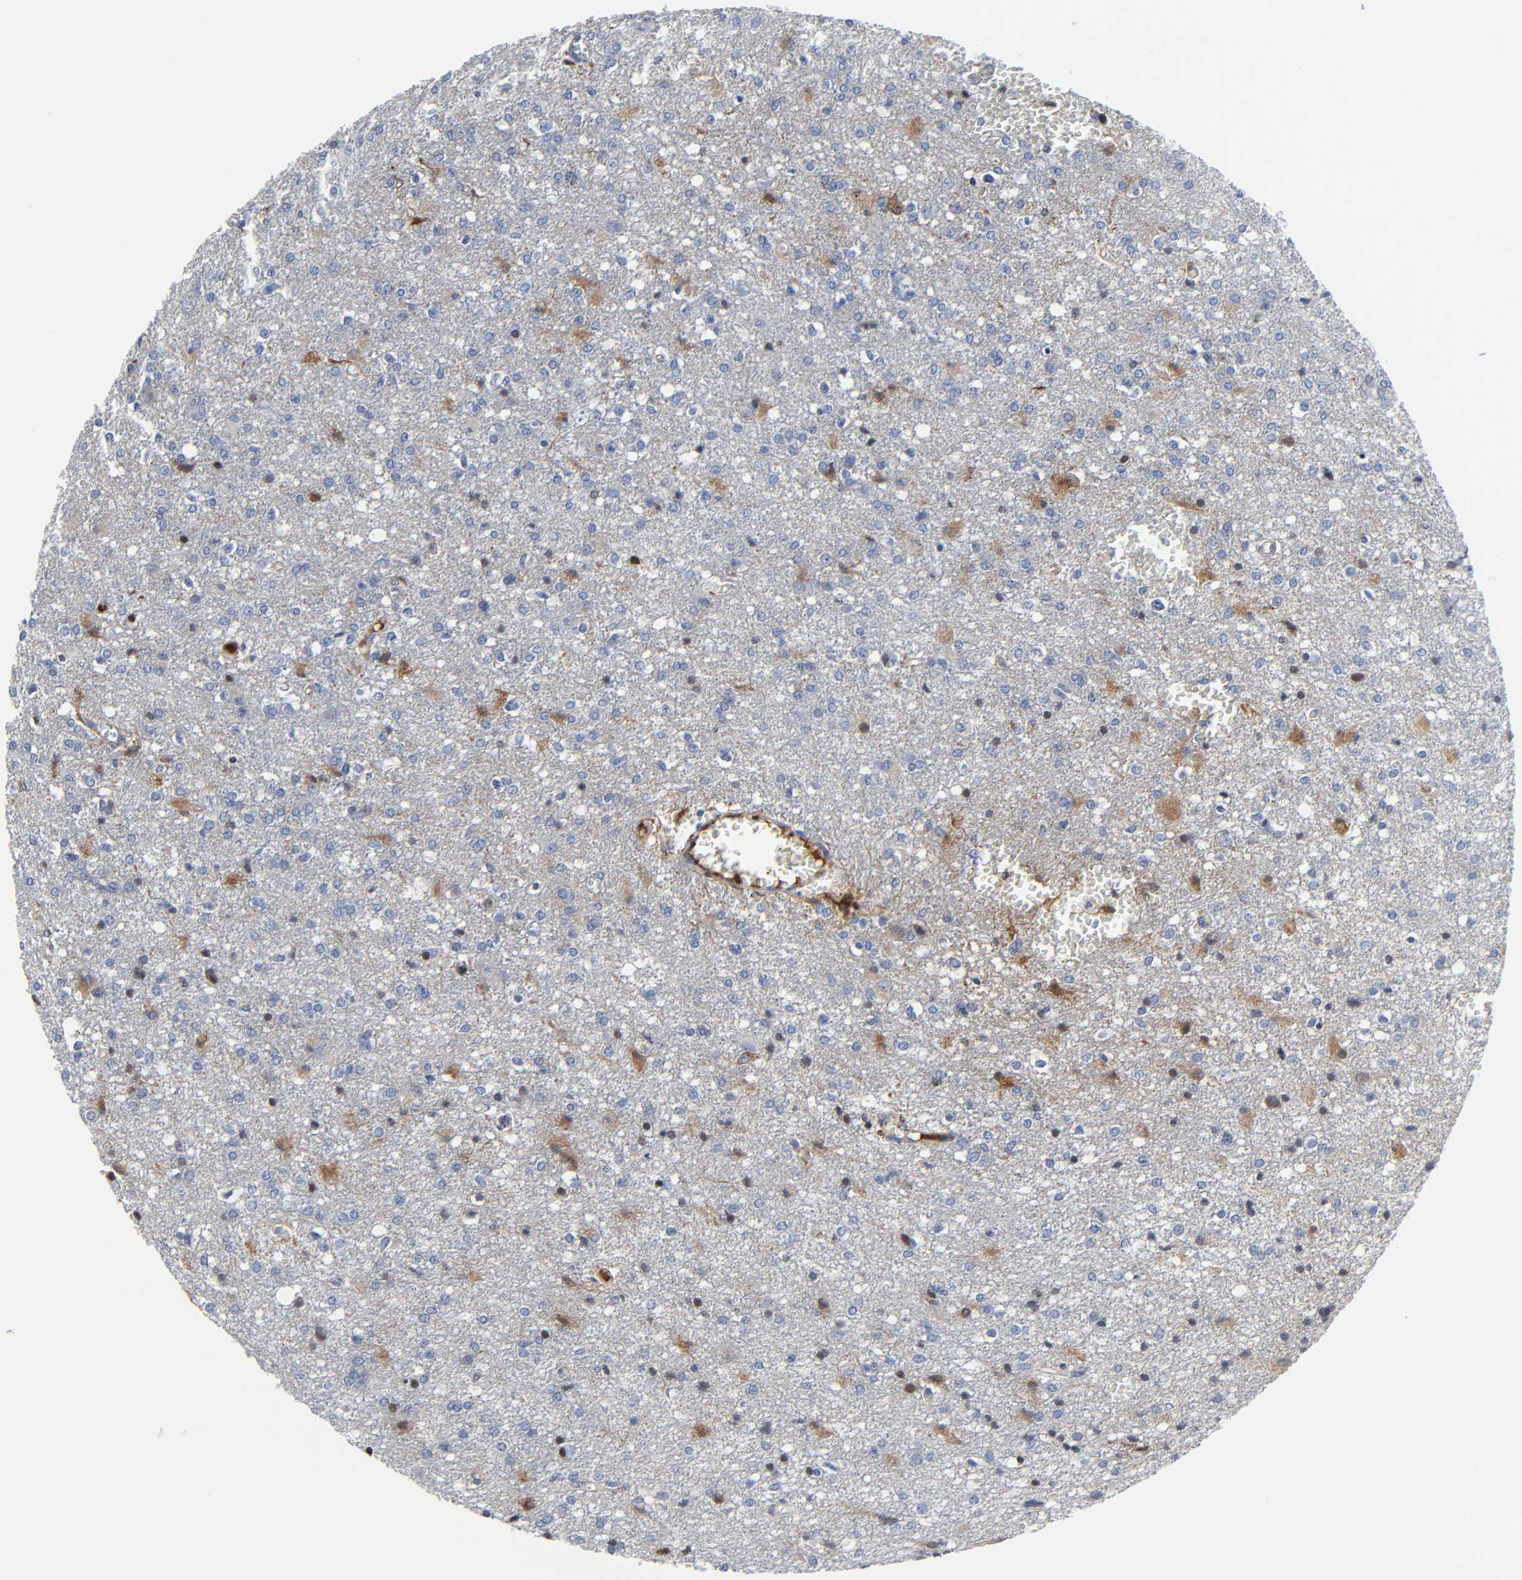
{"staining": {"intensity": "negative", "quantity": "none", "location": "none"}, "tissue": "glioma", "cell_type": "Tumor cells", "image_type": "cancer", "snomed": [{"axis": "morphology", "description": "Glioma, malignant, High grade"}, {"axis": "topography", "description": "Cerebral cortex"}], "caption": "Photomicrograph shows no significant protein expression in tumor cells of malignant glioma (high-grade).", "gene": "FBLN1", "patient": {"sex": "male", "age": 76}}